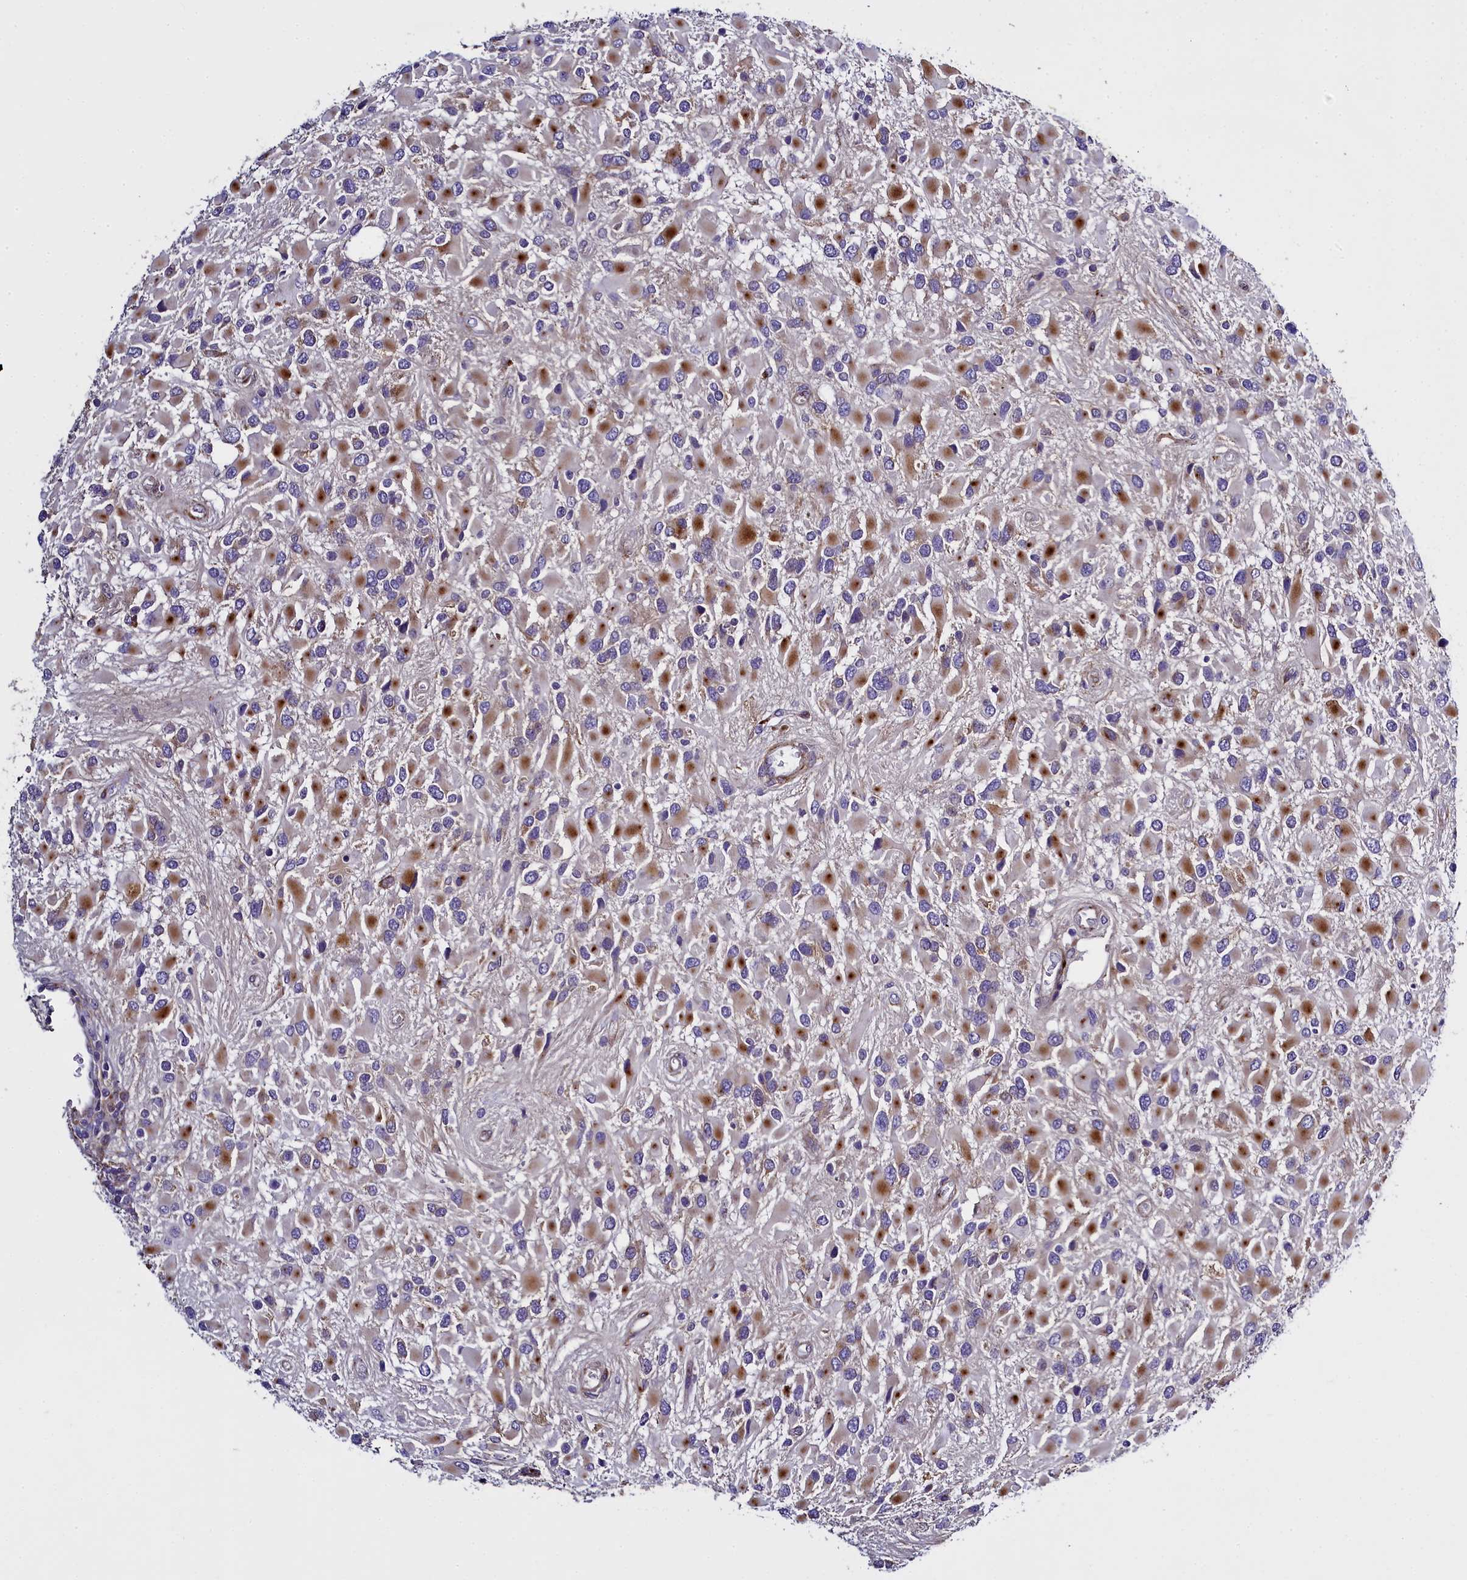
{"staining": {"intensity": "moderate", "quantity": "<25%", "location": "cytoplasmic/membranous"}, "tissue": "glioma", "cell_type": "Tumor cells", "image_type": "cancer", "snomed": [{"axis": "morphology", "description": "Glioma, malignant, High grade"}, {"axis": "topography", "description": "Brain"}], "caption": "Approximately <25% of tumor cells in human malignant glioma (high-grade) display moderate cytoplasmic/membranous protein positivity as visualized by brown immunohistochemical staining.", "gene": "MRC2", "patient": {"sex": "male", "age": 53}}